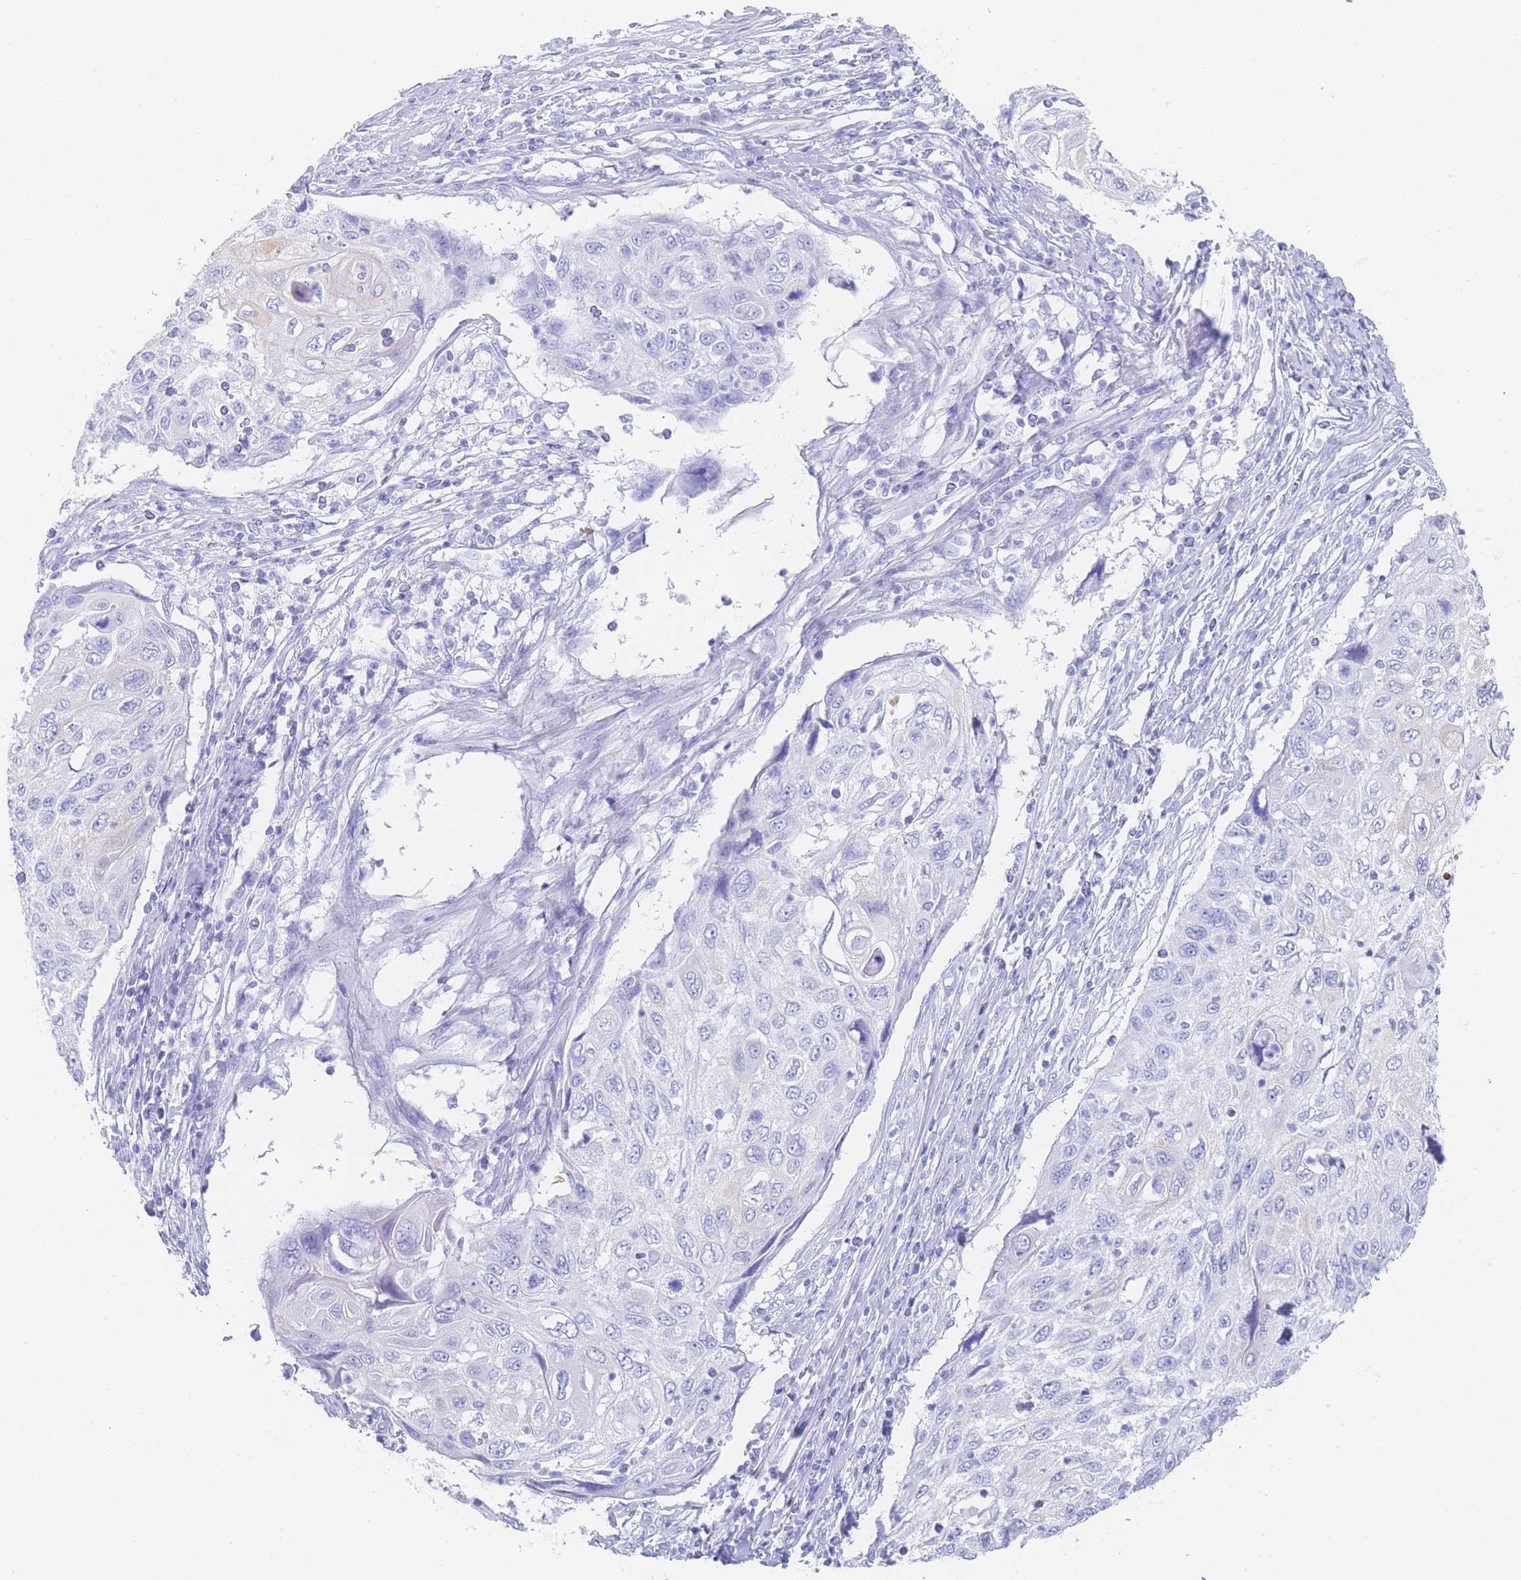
{"staining": {"intensity": "negative", "quantity": "none", "location": "none"}, "tissue": "cervical cancer", "cell_type": "Tumor cells", "image_type": "cancer", "snomed": [{"axis": "morphology", "description": "Squamous cell carcinoma, NOS"}, {"axis": "topography", "description": "Cervix"}], "caption": "A micrograph of human squamous cell carcinoma (cervical) is negative for staining in tumor cells.", "gene": "LRRC37A", "patient": {"sex": "female", "age": 70}}